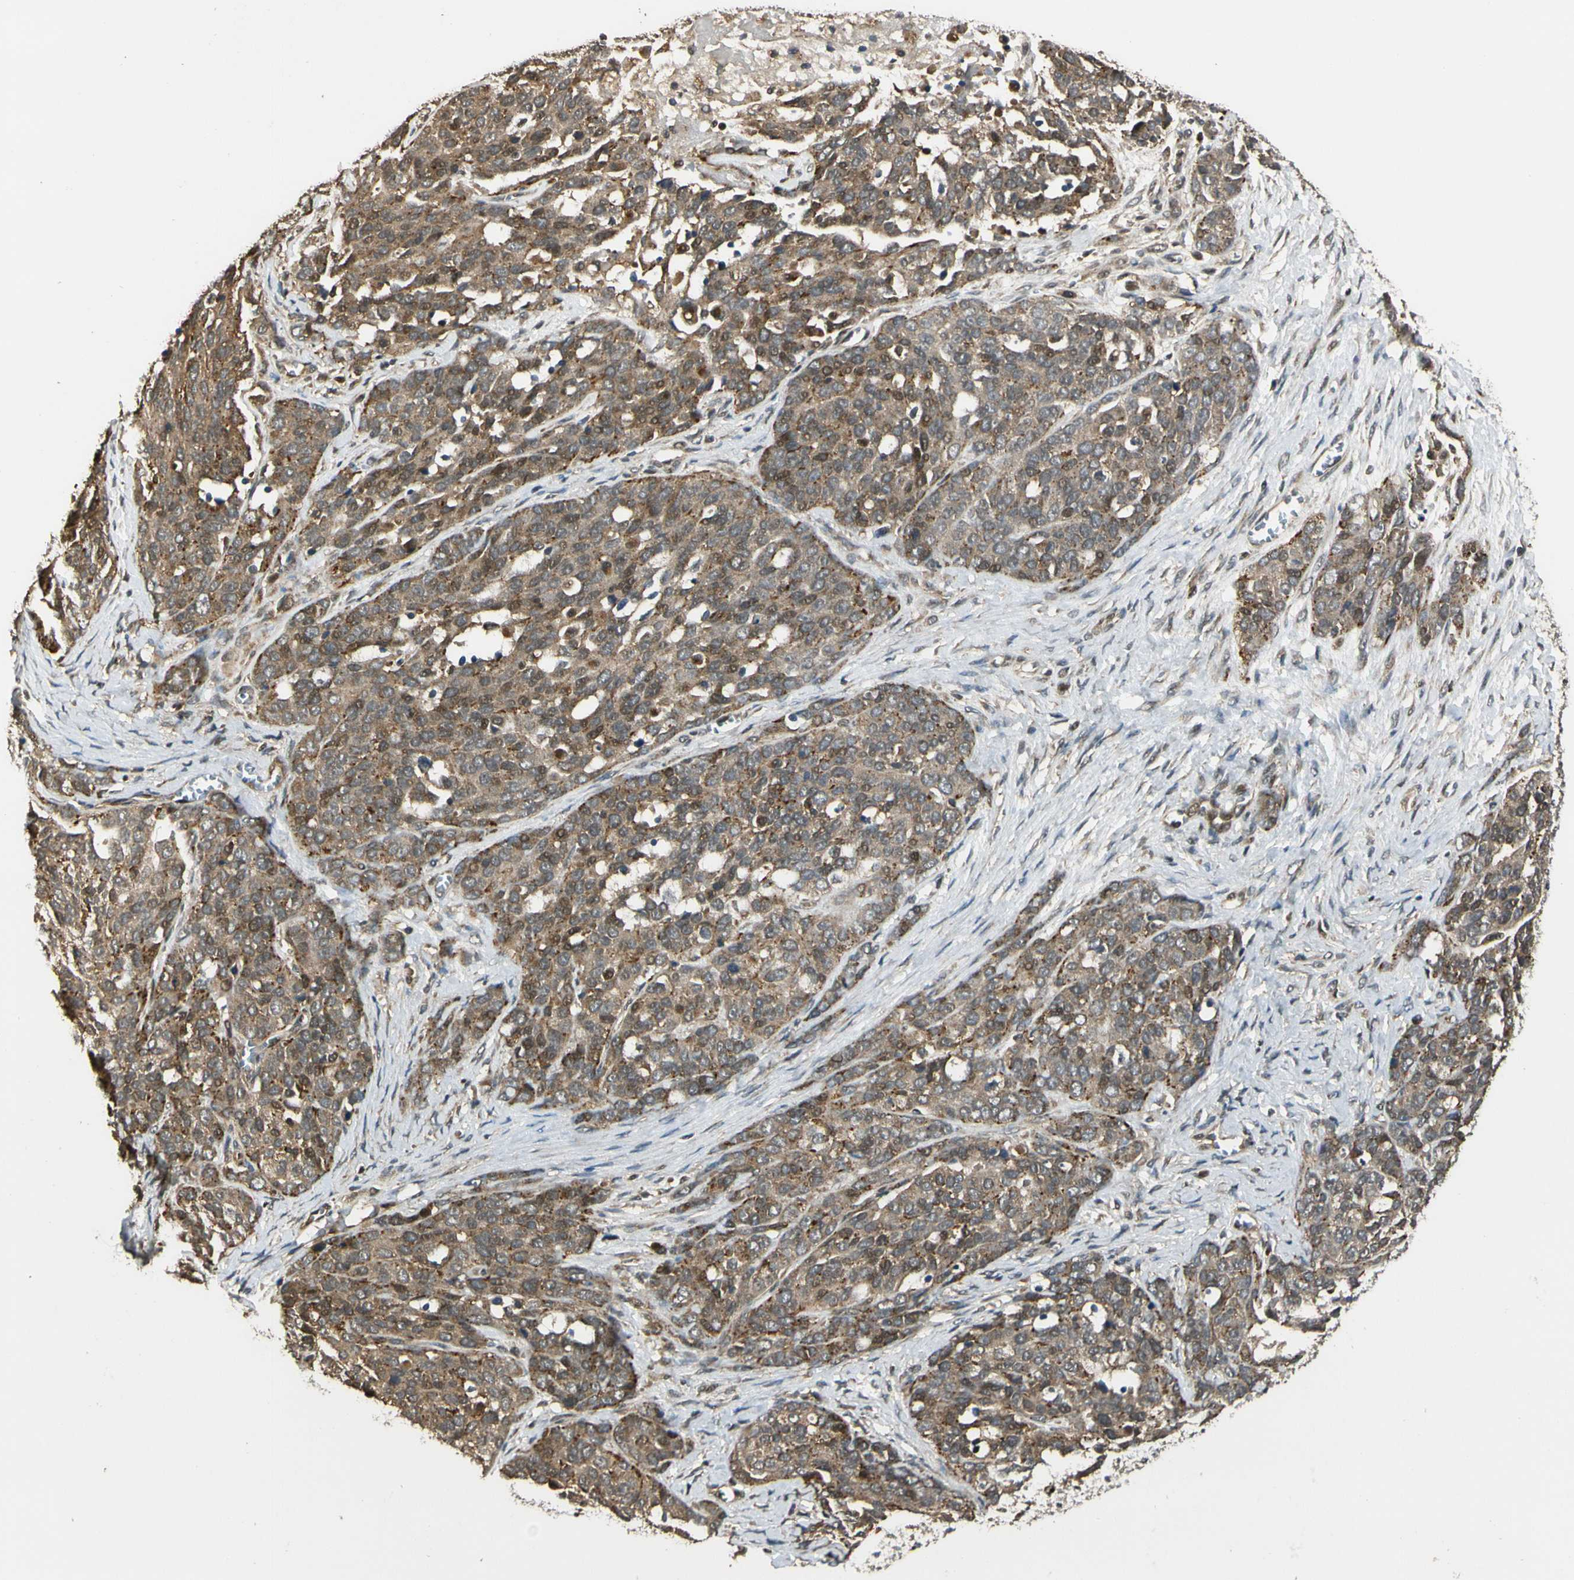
{"staining": {"intensity": "weak", "quantity": ">75%", "location": "cytoplasmic/membranous"}, "tissue": "ovarian cancer", "cell_type": "Tumor cells", "image_type": "cancer", "snomed": [{"axis": "morphology", "description": "Cystadenocarcinoma, serous, NOS"}, {"axis": "topography", "description": "Ovary"}], "caption": "Protein expression analysis of ovarian cancer (serous cystadenocarcinoma) displays weak cytoplasmic/membranous staining in about >75% of tumor cells.", "gene": "LAMTOR1", "patient": {"sex": "female", "age": 44}}